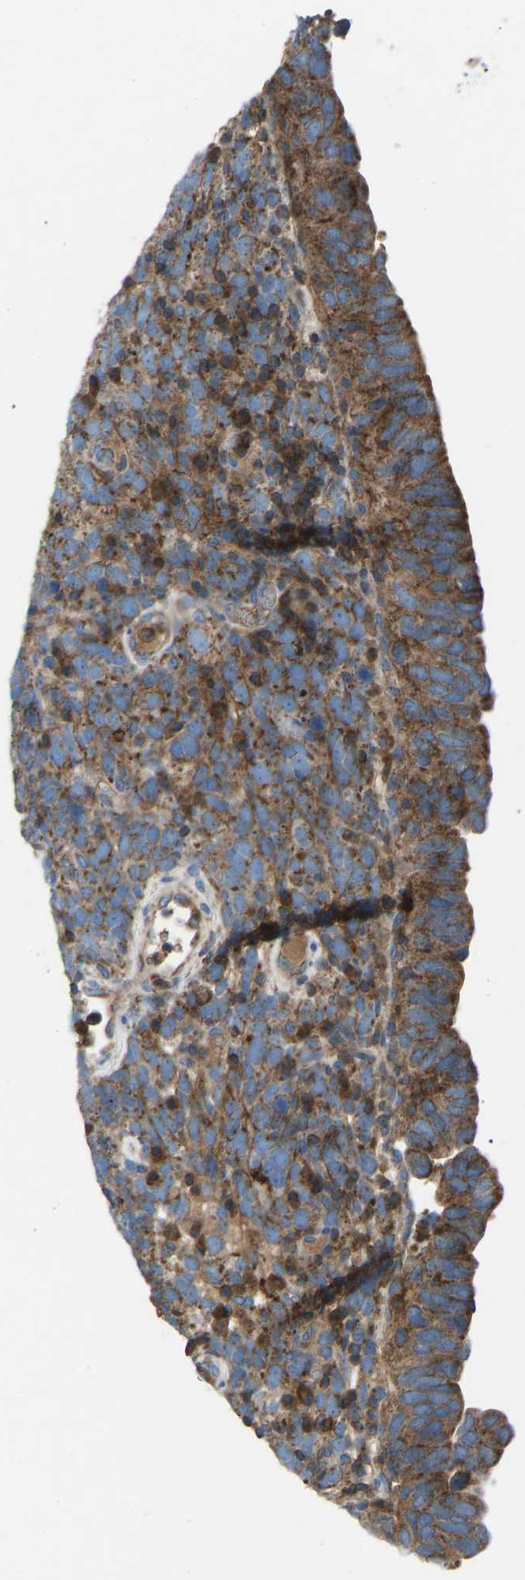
{"staining": {"intensity": "strong", "quantity": ">75%", "location": "cytoplasmic/membranous"}, "tissue": "urothelial cancer", "cell_type": "Tumor cells", "image_type": "cancer", "snomed": [{"axis": "morphology", "description": "Urothelial carcinoma, High grade"}, {"axis": "topography", "description": "Urinary bladder"}], "caption": "Urothelial carcinoma (high-grade) stained with DAB IHC displays high levels of strong cytoplasmic/membranous positivity in approximately >75% of tumor cells. (Stains: DAB (3,3'-diaminobenzidine) in brown, nuclei in blue, Microscopy: brightfield microscopy at high magnification).", "gene": "GRK6", "patient": {"sex": "female", "age": 82}}